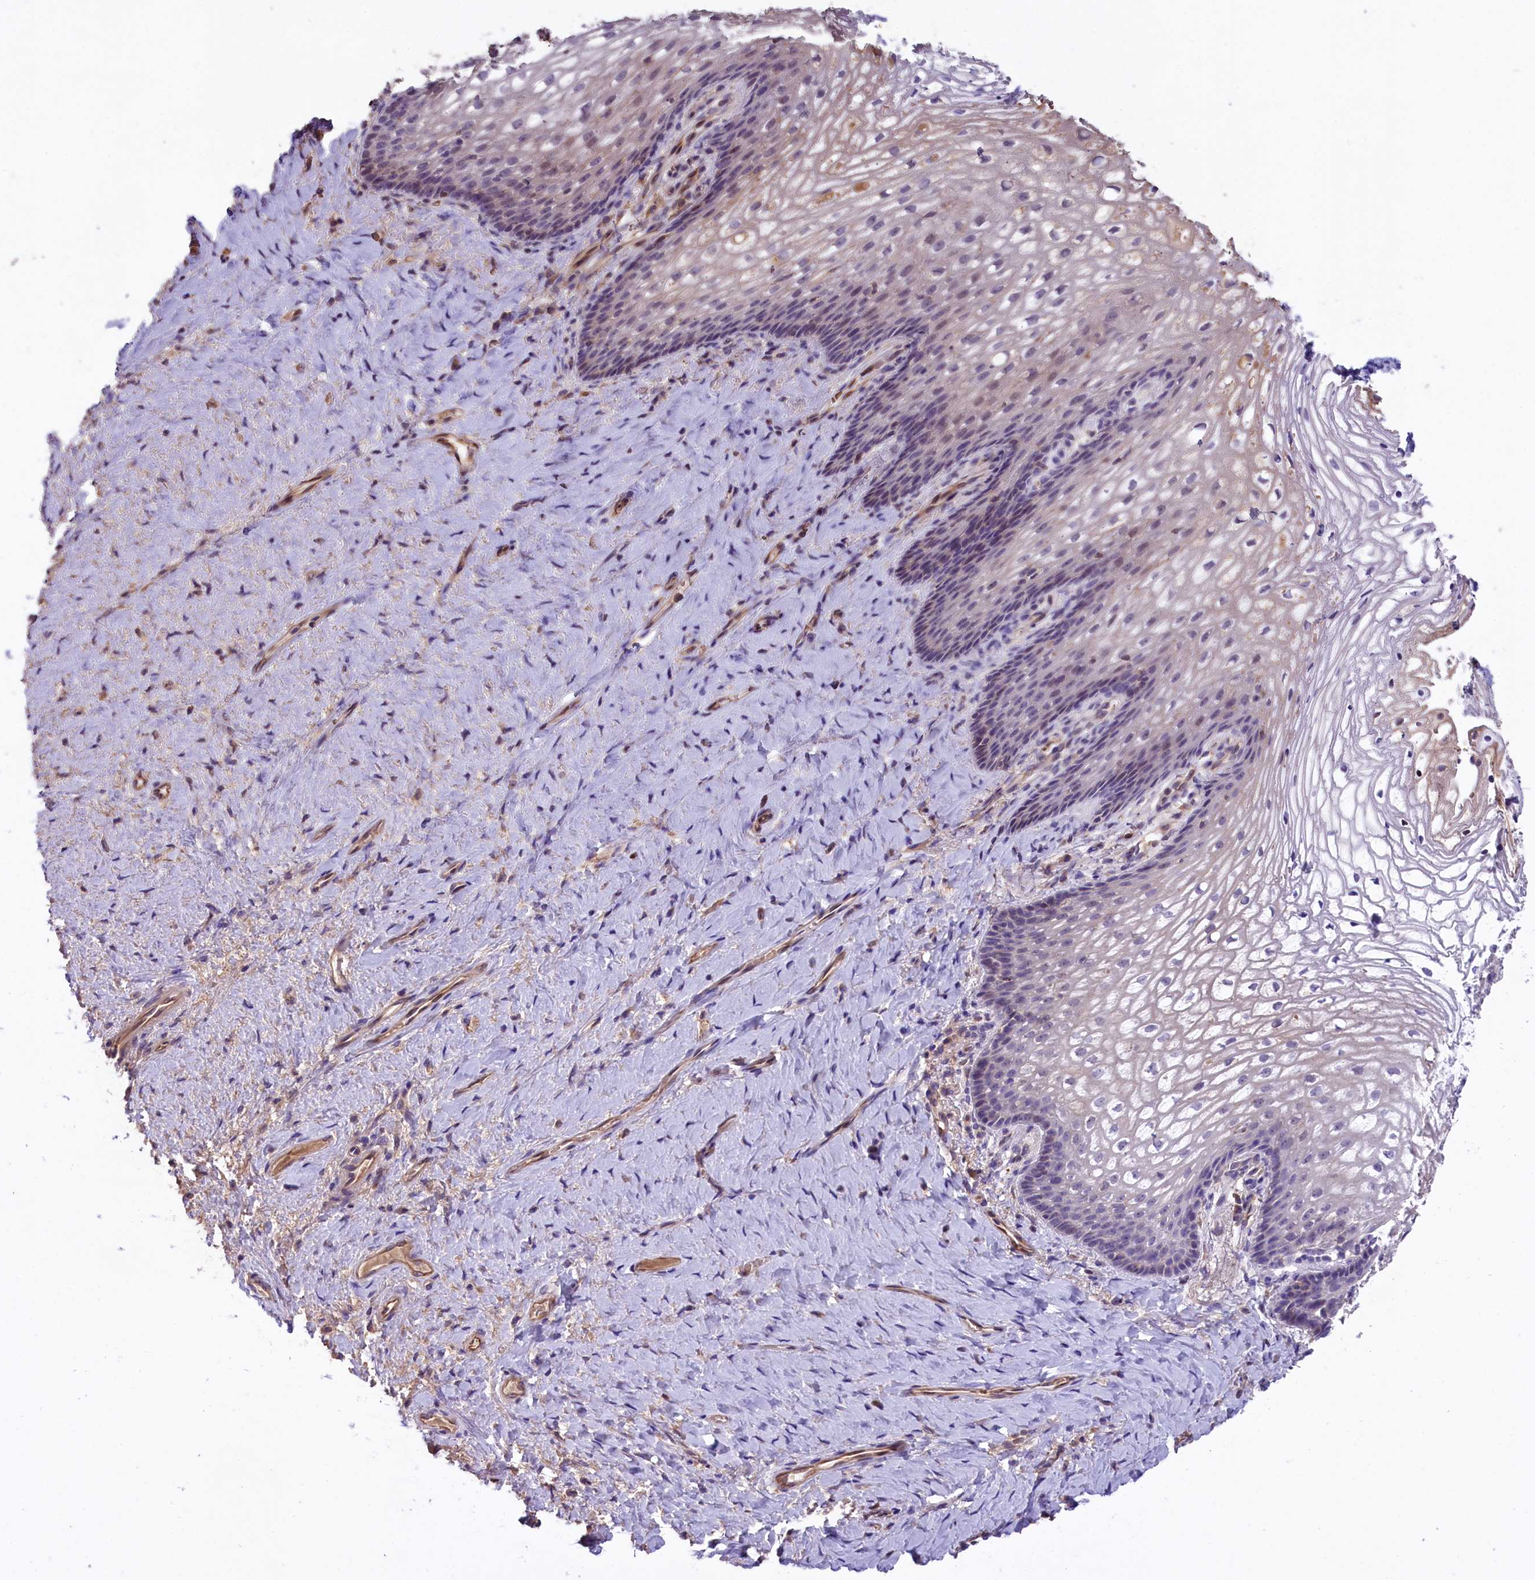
{"staining": {"intensity": "negative", "quantity": "none", "location": "none"}, "tissue": "vagina", "cell_type": "Squamous epithelial cells", "image_type": "normal", "snomed": [{"axis": "morphology", "description": "Normal tissue, NOS"}, {"axis": "topography", "description": "Vagina"}], "caption": "The micrograph demonstrates no staining of squamous epithelial cells in benign vagina. Nuclei are stained in blue.", "gene": "CCDC32", "patient": {"sex": "female", "age": 60}}